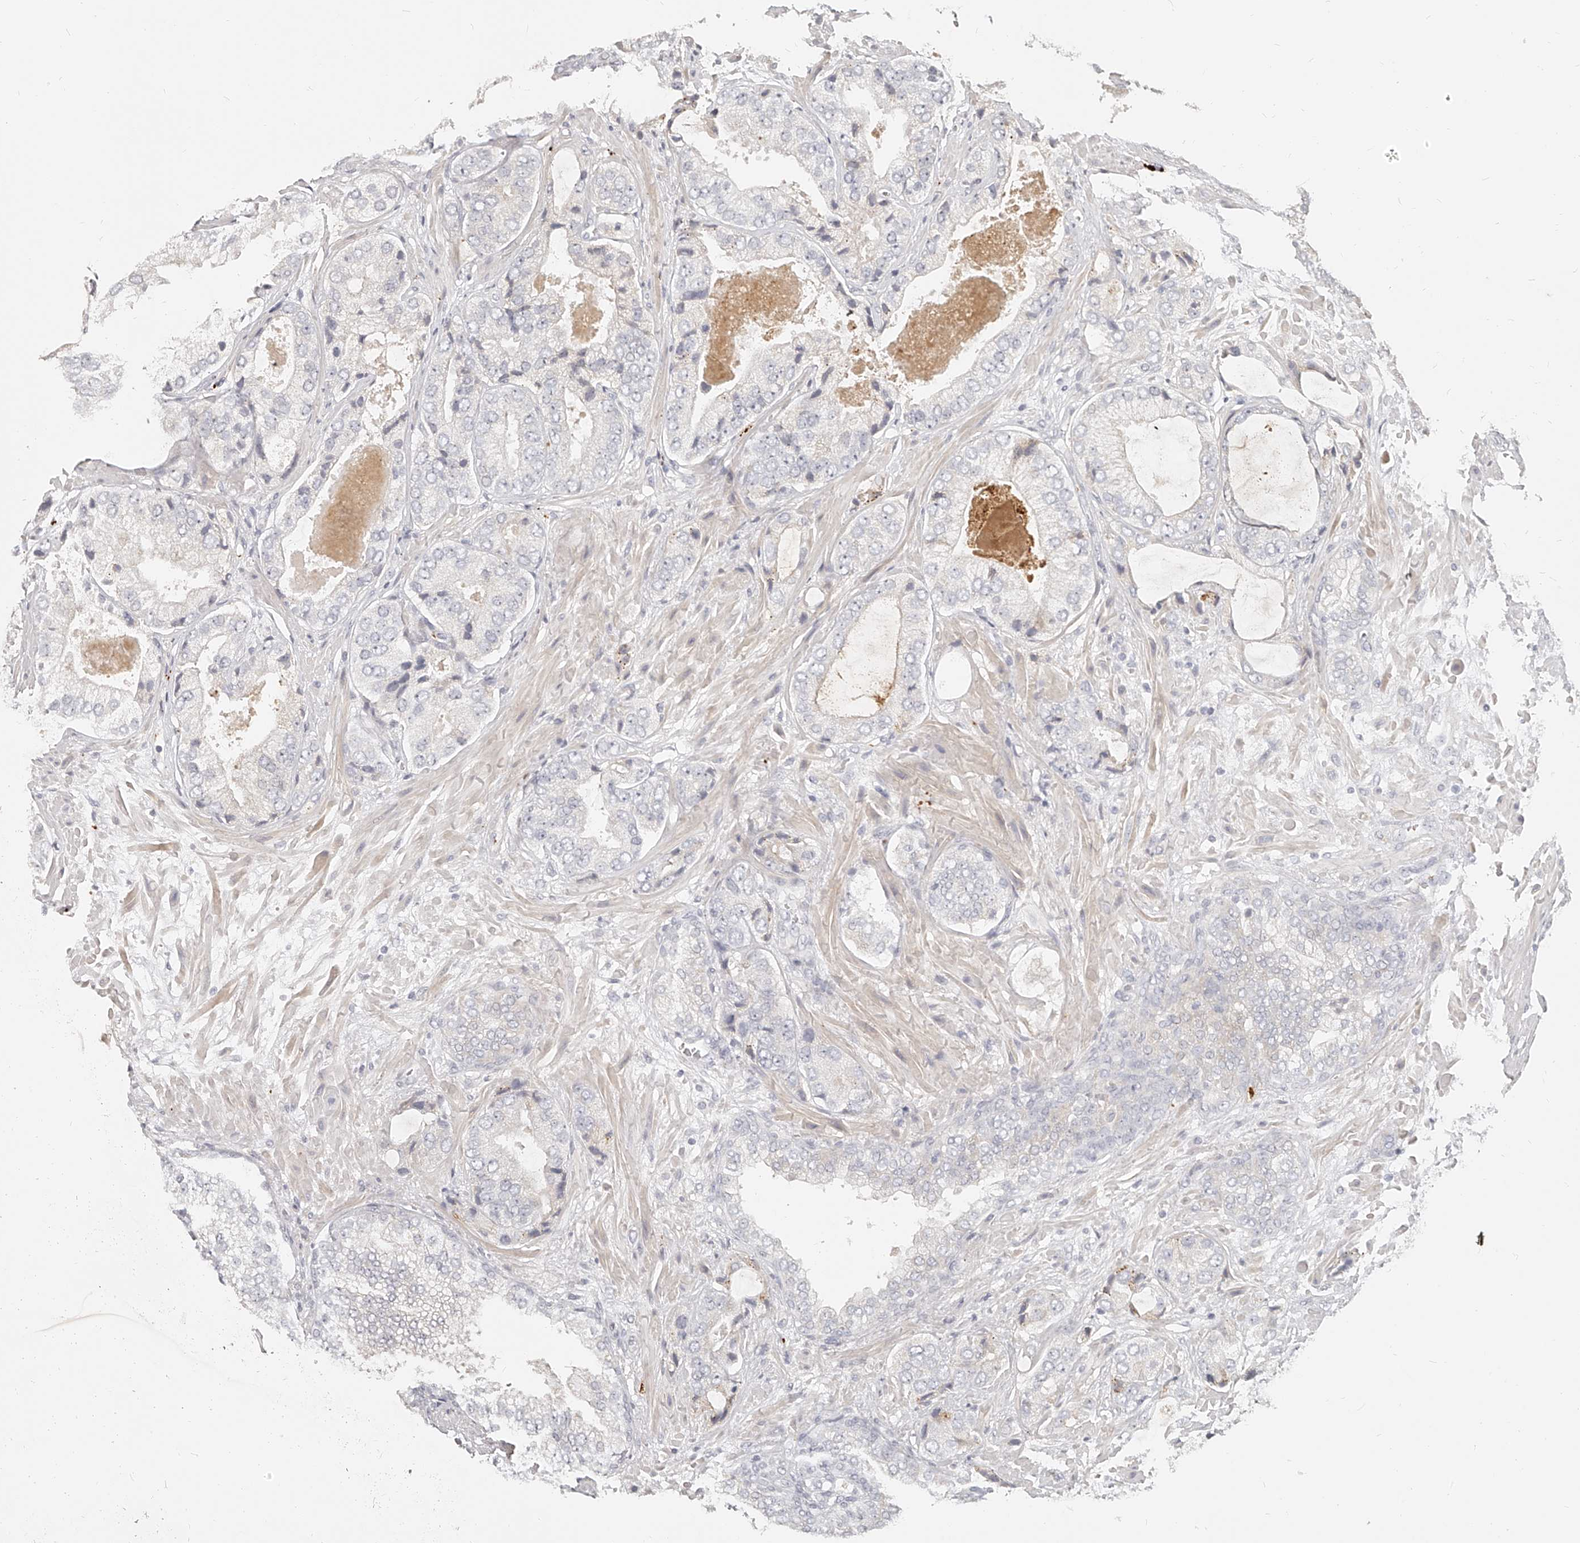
{"staining": {"intensity": "negative", "quantity": "none", "location": "none"}, "tissue": "prostate cancer", "cell_type": "Tumor cells", "image_type": "cancer", "snomed": [{"axis": "morphology", "description": "Normal tissue, NOS"}, {"axis": "morphology", "description": "Adenocarcinoma, High grade"}, {"axis": "topography", "description": "Prostate"}, {"axis": "topography", "description": "Peripheral nerve tissue"}], "caption": "A high-resolution histopathology image shows immunohistochemistry (IHC) staining of adenocarcinoma (high-grade) (prostate), which demonstrates no significant staining in tumor cells.", "gene": "ITGB3", "patient": {"sex": "male", "age": 59}}